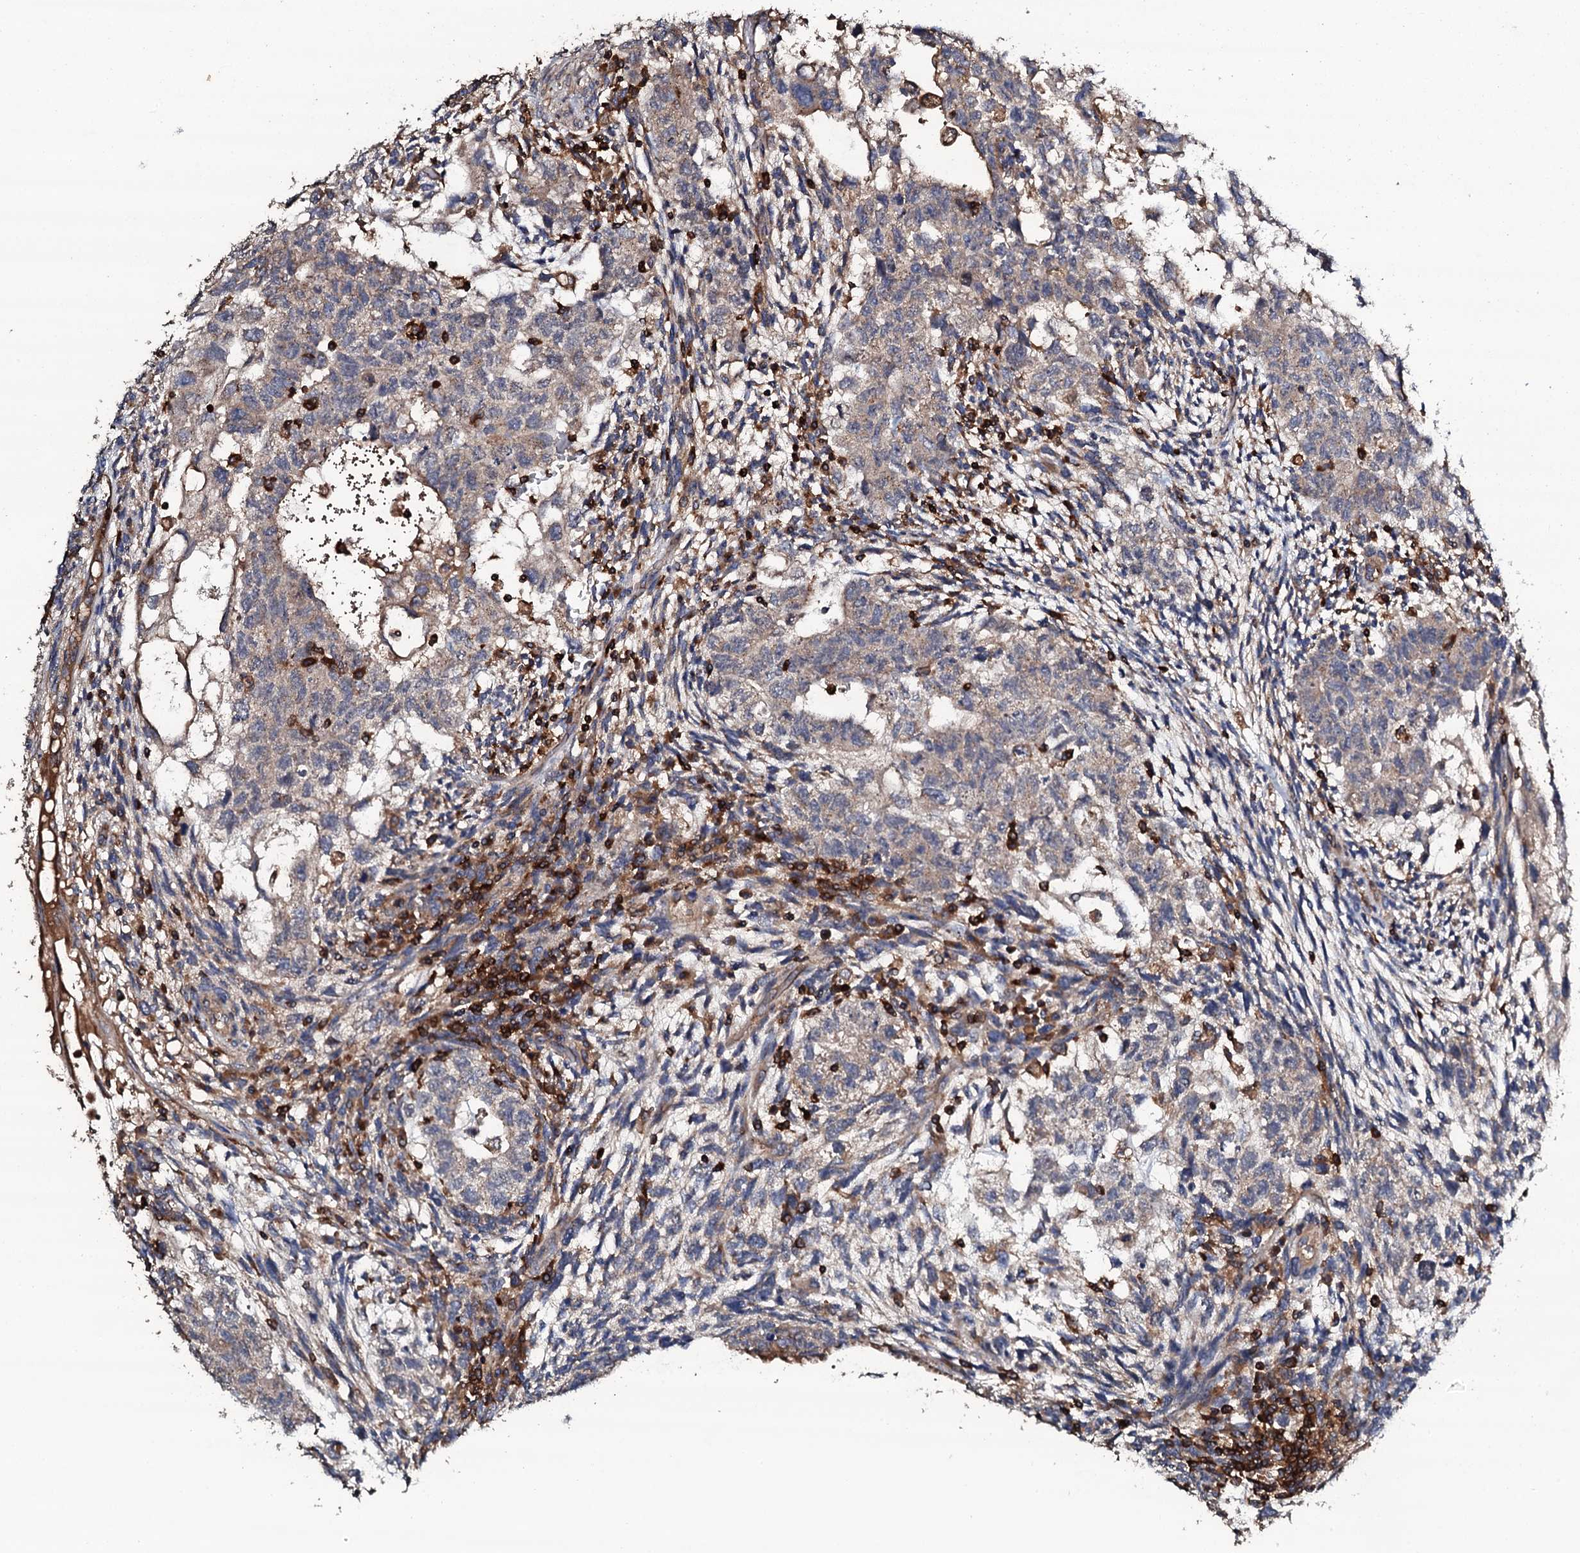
{"staining": {"intensity": "weak", "quantity": "<25%", "location": "cytoplasmic/membranous"}, "tissue": "testis cancer", "cell_type": "Tumor cells", "image_type": "cancer", "snomed": [{"axis": "morphology", "description": "Normal tissue, NOS"}, {"axis": "morphology", "description": "Carcinoma, Embryonal, NOS"}, {"axis": "topography", "description": "Testis"}], "caption": "The immunohistochemistry (IHC) photomicrograph has no significant positivity in tumor cells of testis embryonal carcinoma tissue.", "gene": "GRK2", "patient": {"sex": "male", "age": 36}}